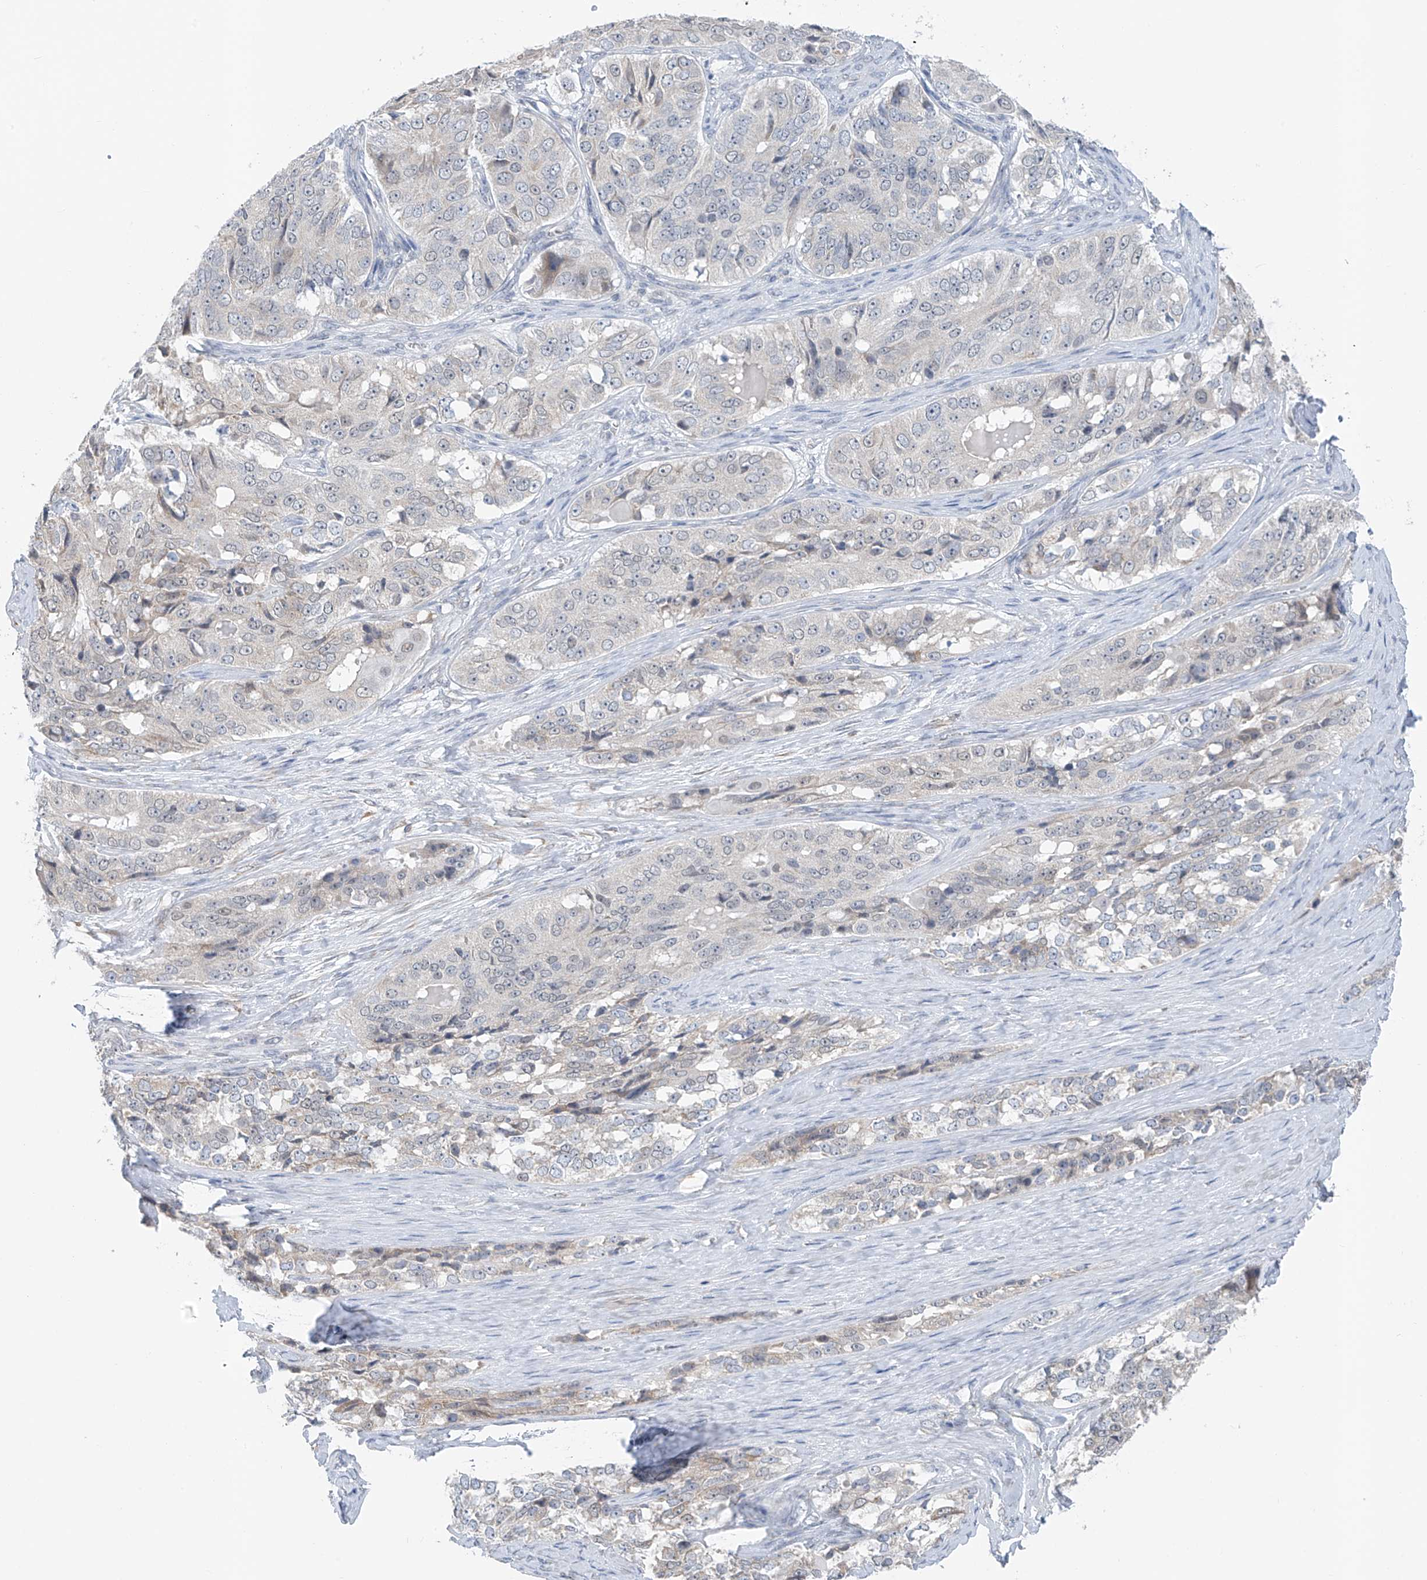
{"staining": {"intensity": "negative", "quantity": "none", "location": "none"}, "tissue": "ovarian cancer", "cell_type": "Tumor cells", "image_type": "cancer", "snomed": [{"axis": "morphology", "description": "Carcinoma, endometroid"}, {"axis": "topography", "description": "Ovary"}], "caption": "This is a photomicrograph of immunohistochemistry (IHC) staining of endometroid carcinoma (ovarian), which shows no positivity in tumor cells. The staining is performed using DAB (3,3'-diaminobenzidine) brown chromogen with nuclei counter-stained in using hematoxylin.", "gene": "CYP4V2", "patient": {"sex": "female", "age": 51}}